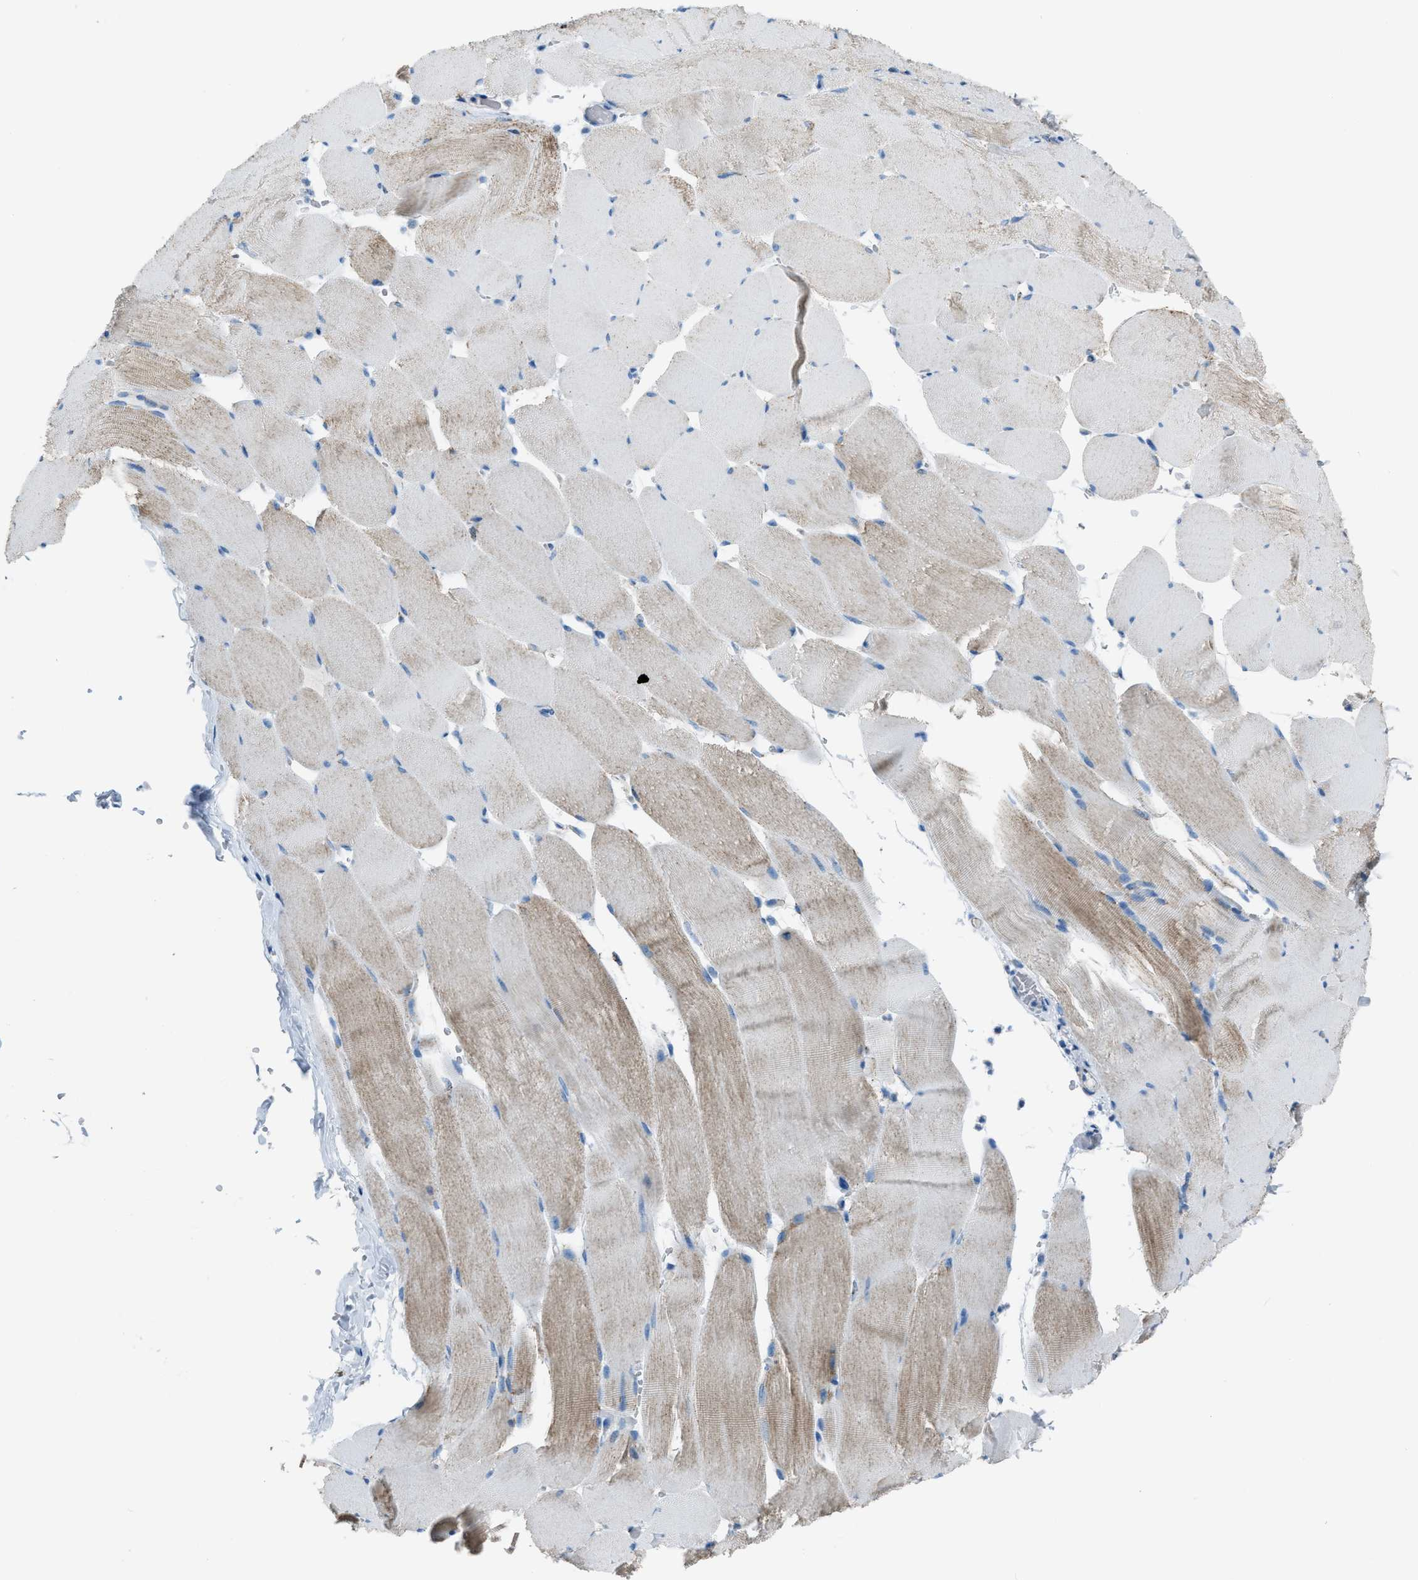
{"staining": {"intensity": "moderate", "quantity": "25%-75%", "location": "cytoplasmic/membranous"}, "tissue": "skeletal muscle", "cell_type": "Myocytes", "image_type": "normal", "snomed": [{"axis": "morphology", "description": "Normal tissue, NOS"}, {"axis": "topography", "description": "Skeletal muscle"}], "caption": "Approximately 25%-75% of myocytes in normal skeletal muscle display moderate cytoplasmic/membranous protein expression as visualized by brown immunohistochemical staining.", "gene": "MDH2", "patient": {"sex": "male", "age": 62}}